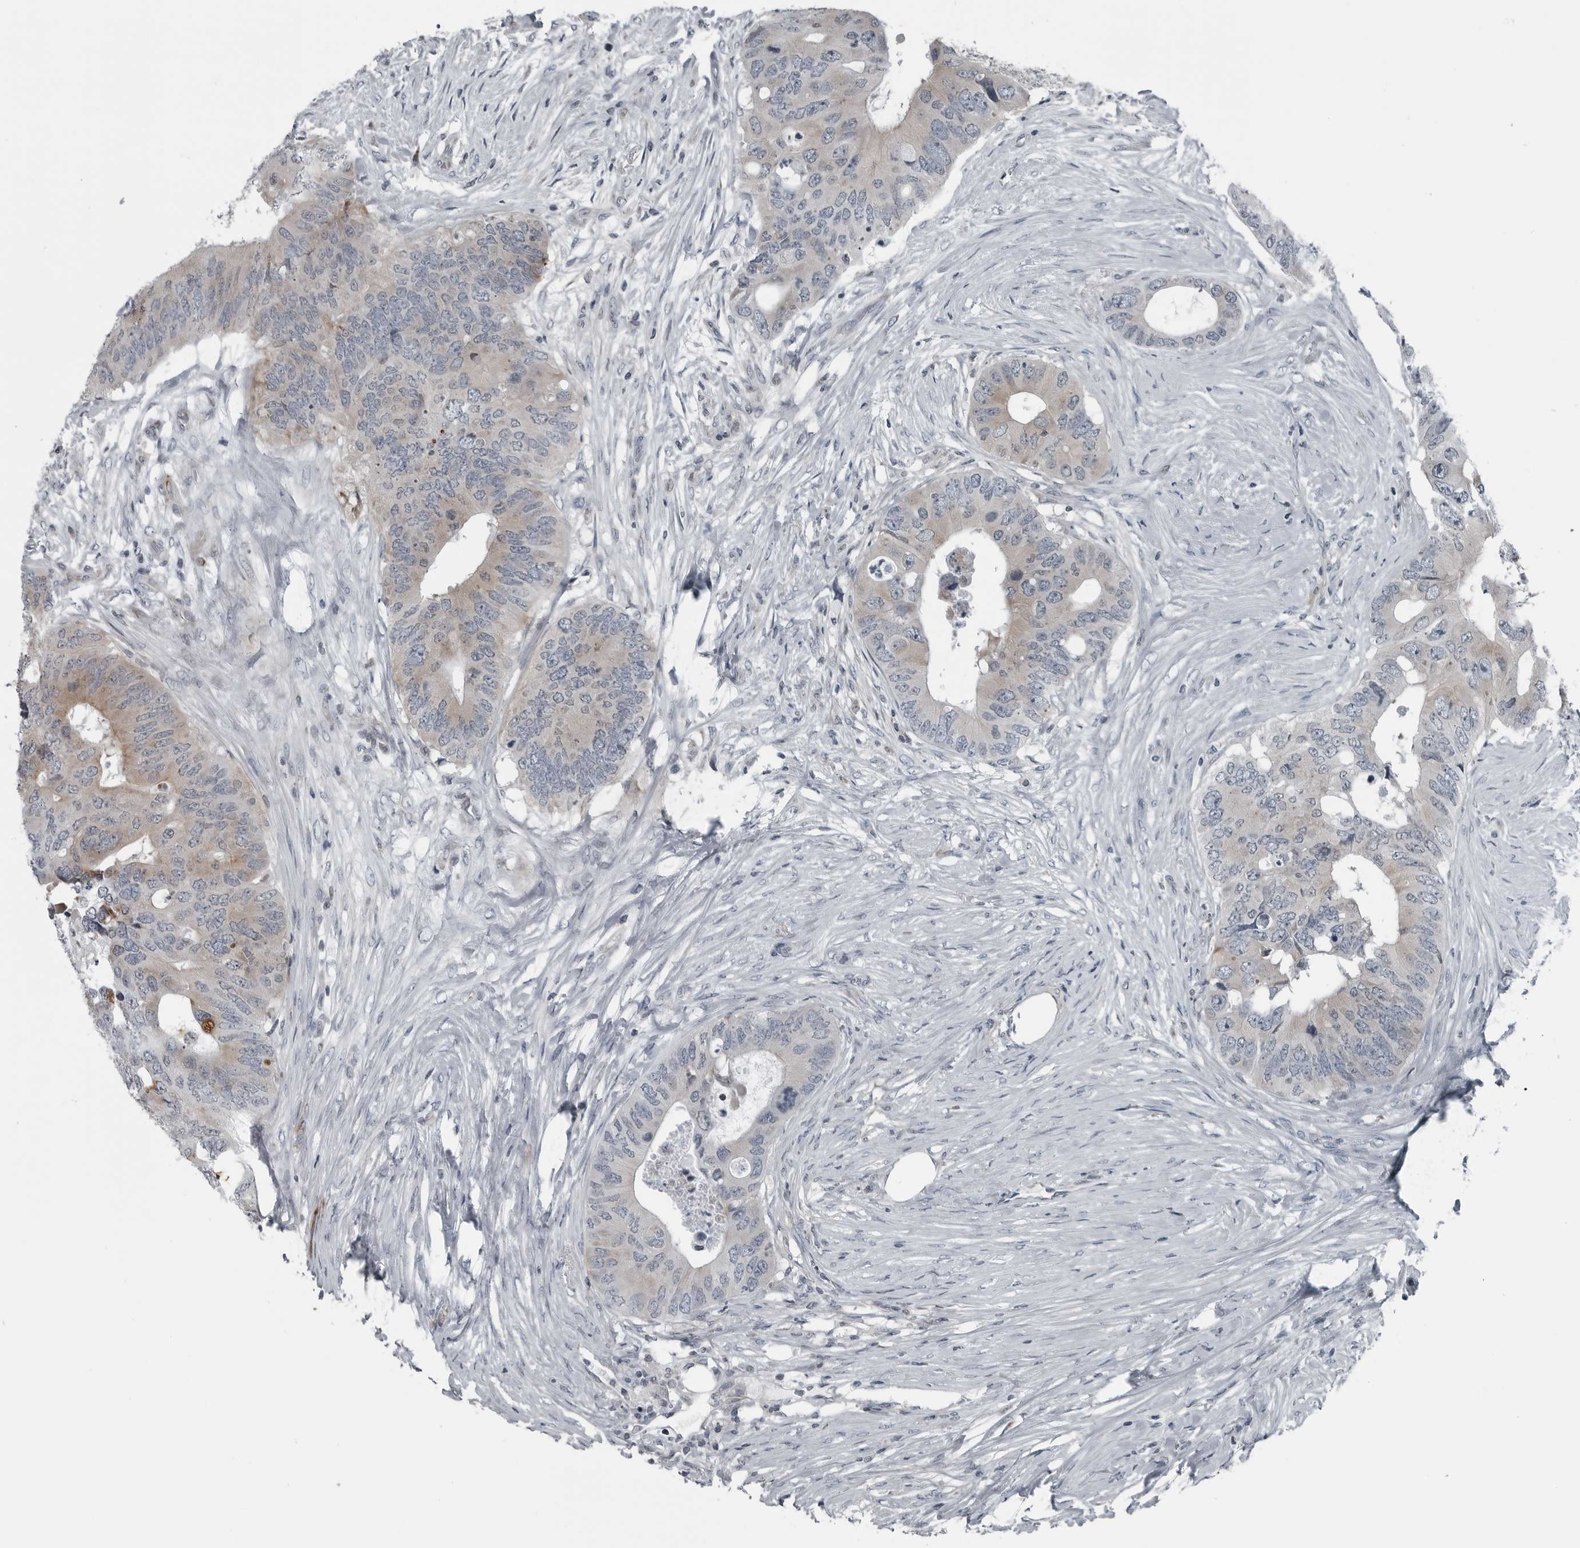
{"staining": {"intensity": "weak", "quantity": "<25%", "location": "cytoplasmic/membranous"}, "tissue": "colorectal cancer", "cell_type": "Tumor cells", "image_type": "cancer", "snomed": [{"axis": "morphology", "description": "Adenocarcinoma, NOS"}, {"axis": "topography", "description": "Colon"}], "caption": "This is an immunohistochemistry image of colorectal cancer. There is no expression in tumor cells.", "gene": "GAK", "patient": {"sex": "male", "age": 71}}